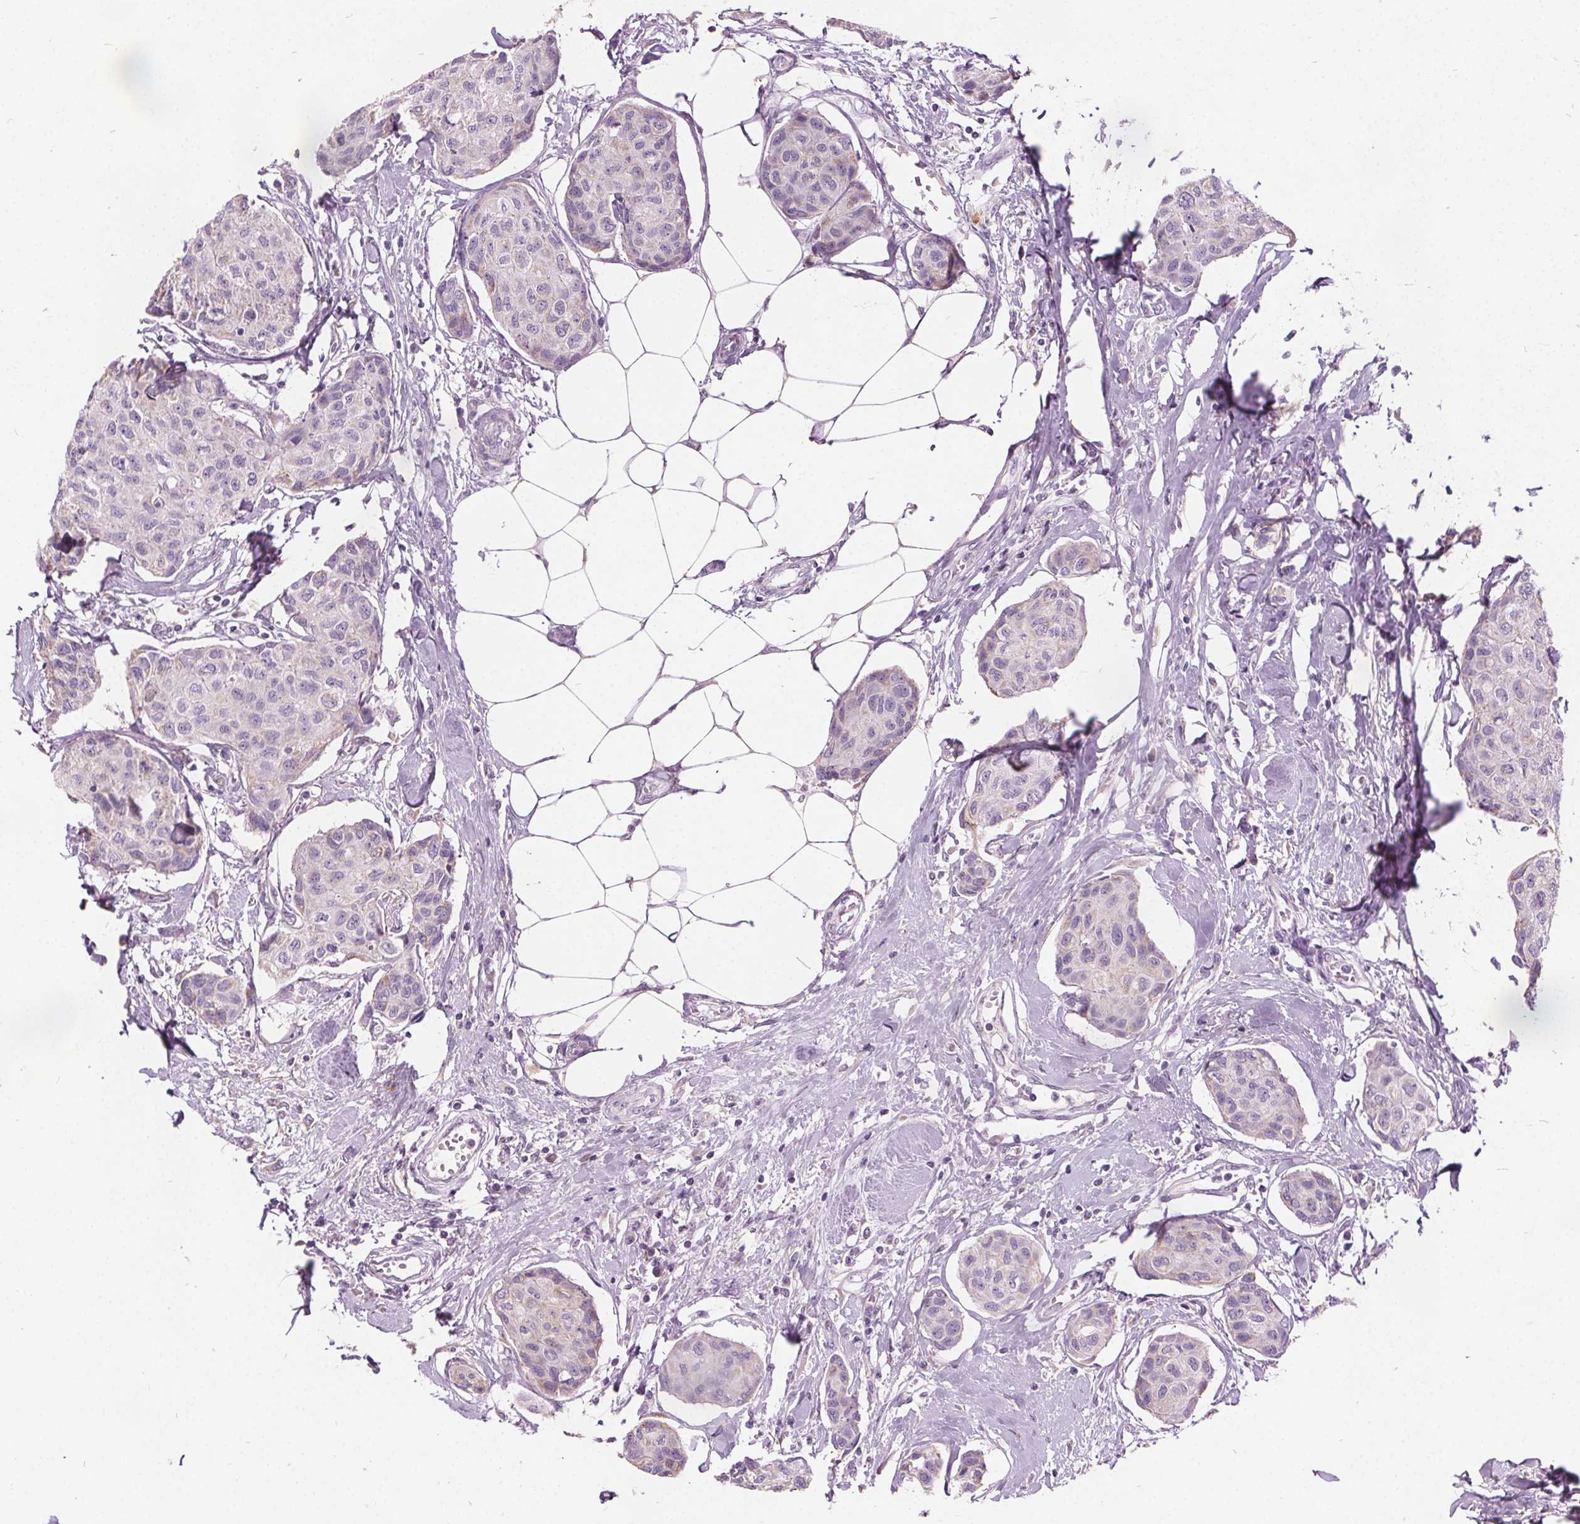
{"staining": {"intensity": "negative", "quantity": "none", "location": "none"}, "tissue": "breast cancer", "cell_type": "Tumor cells", "image_type": "cancer", "snomed": [{"axis": "morphology", "description": "Duct carcinoma"}, {"axis": "topography", "description": "Breast"}], "caption": "The photomicrograph demonstrates no staining of tumor cells in intraductal carcinoma (breast).", "gene": "ACOX2", "patient": {"sex": "female", "age": 80}}